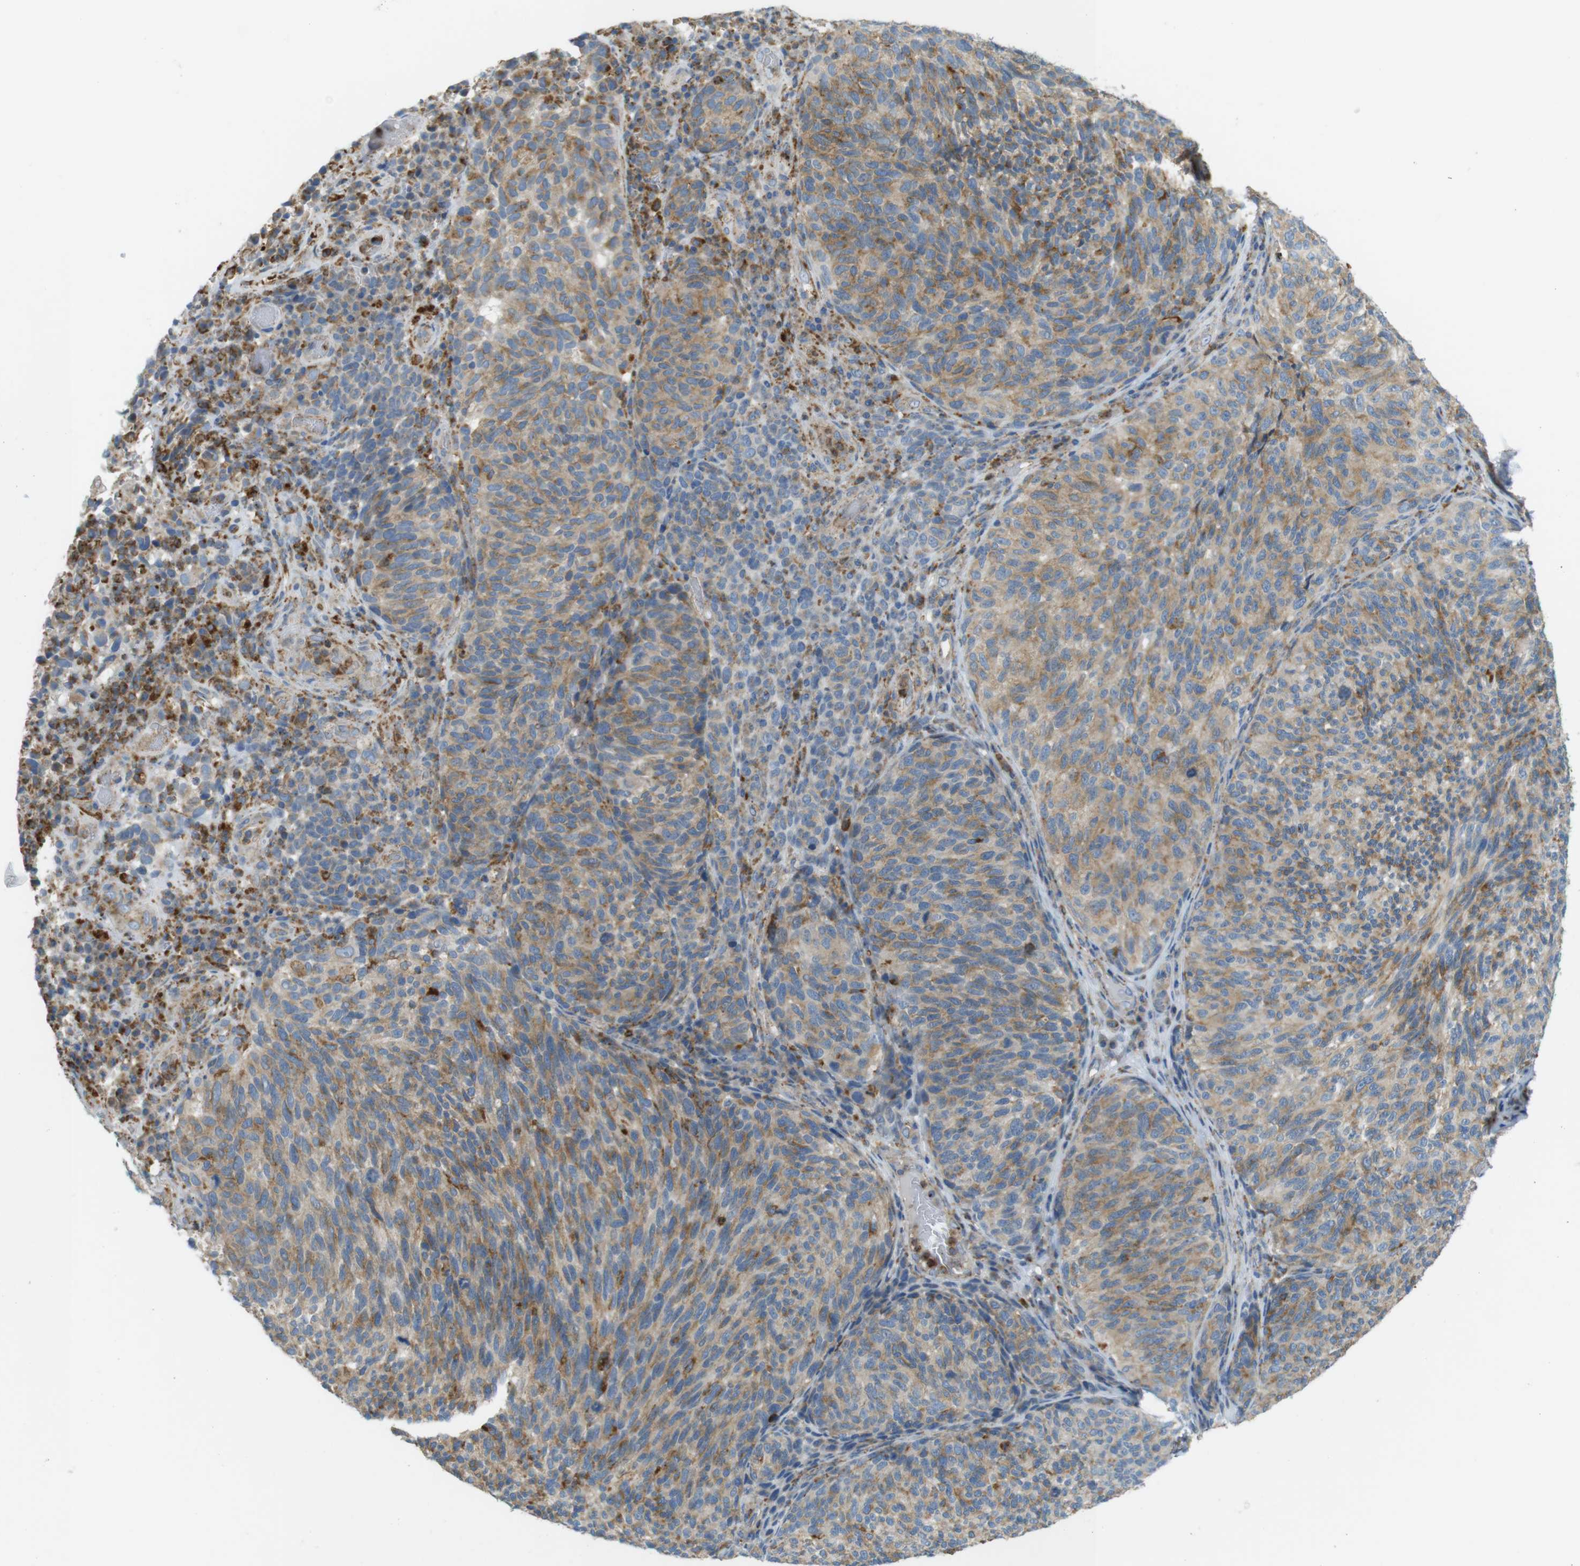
{"staining": {"intensity": "moderate", "quantity": ">75%", "location": "cytoplasmic/membranous"}, "tissue": "melanoma", "cell_type": "Tumor cells", "image_type": "cancer", "snomed": [{"axis": "morphology", "description": "Malignant melanoma, NOS"}, {"axis": "topography", "description": "Skin"}], "caption": "Malignant melanoma stained with DAB (3,3'-diaminobenzidine) immunohistochemistry displays medium levels of moderate cytoplasmic/membranous positivity in about >75% of tumor cells.", "gene": "LAMP1", "patient": {"sex": "female", "age": 73}}